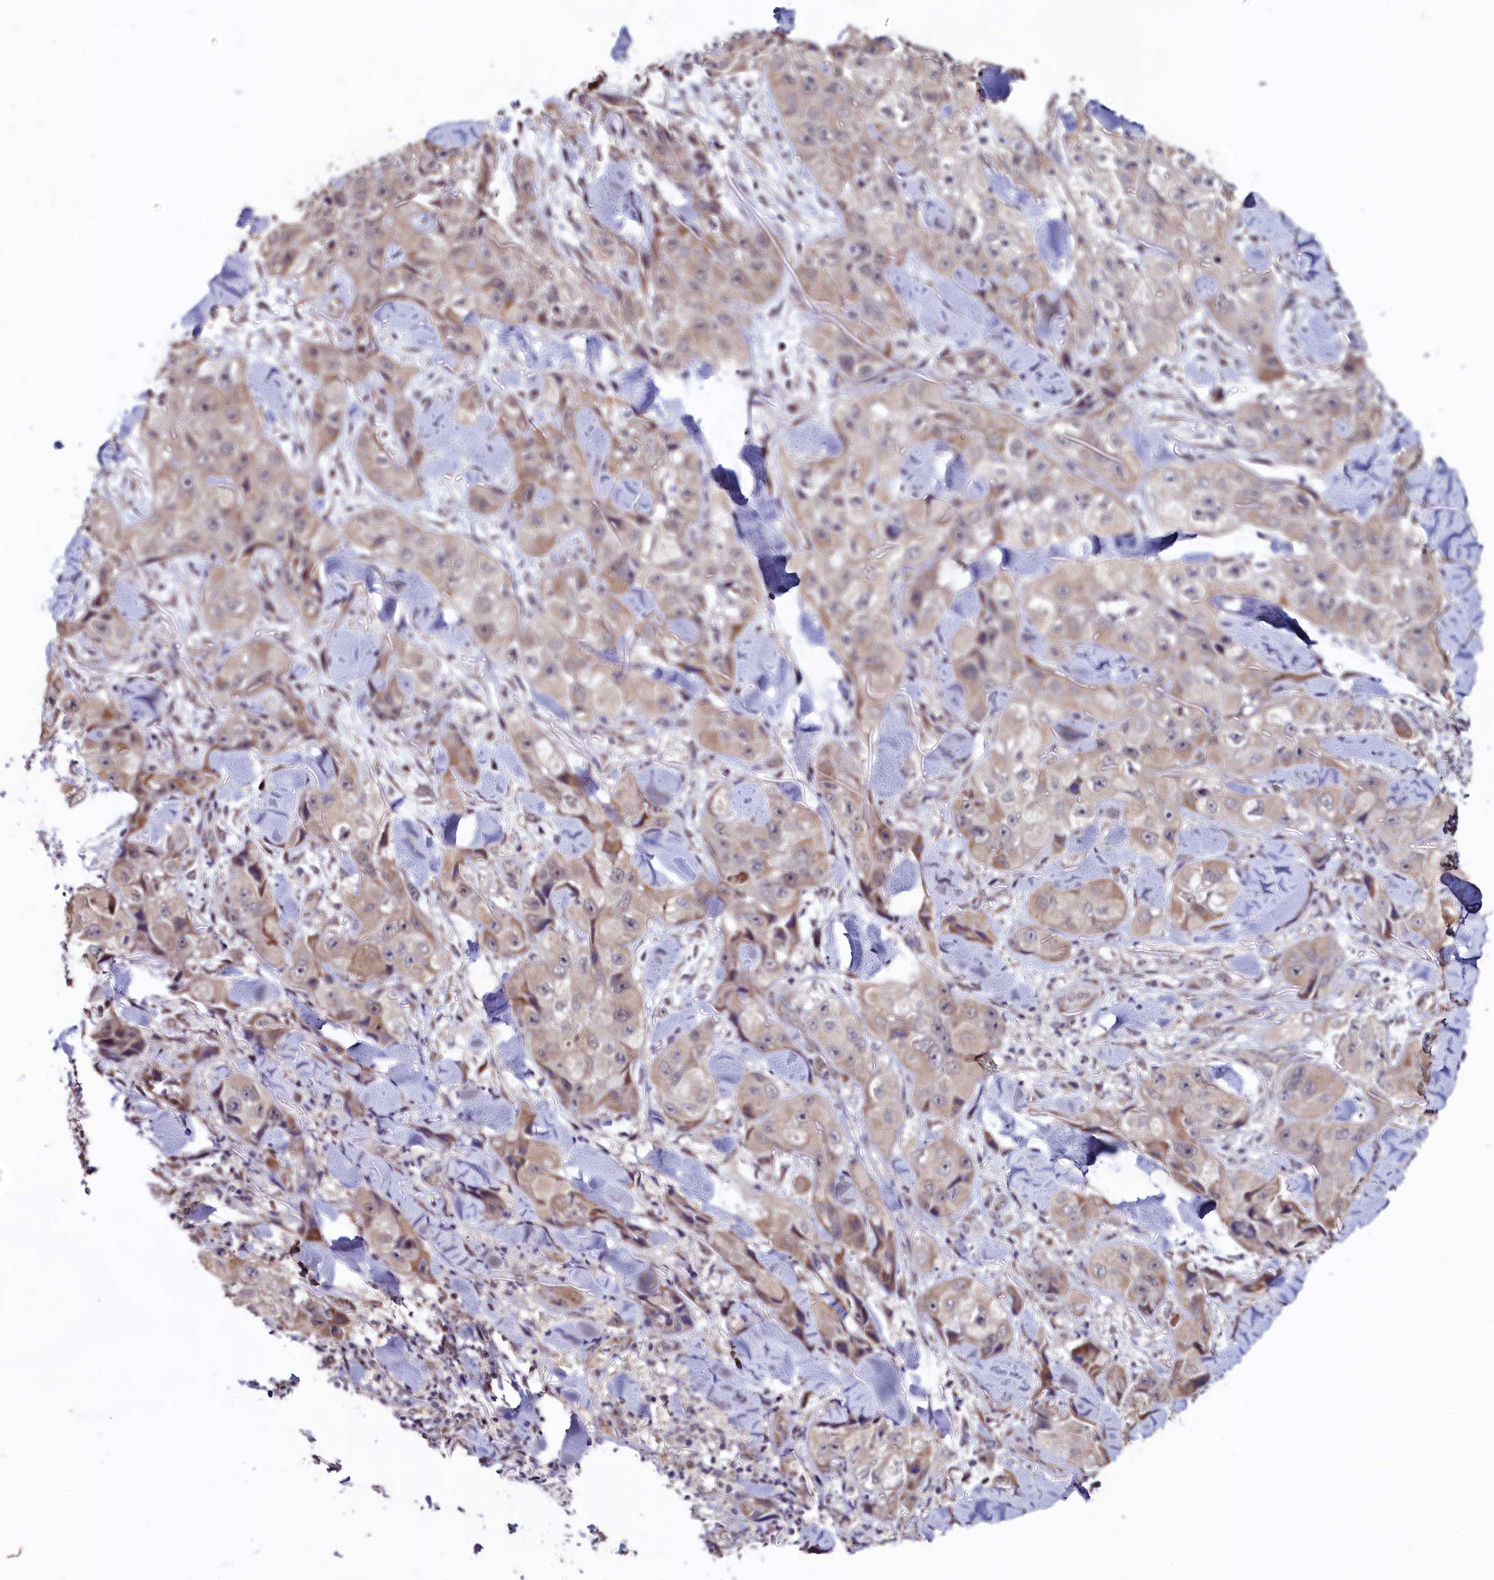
{"staining": {"intensity": "weak", "quantity": "25%-75%", "location": "cytoplasmic/membranous"}, "tissue": "skin cancer", "cell_type": "Tumor cells", "image_type": "cancer", "snomed": [{"axis": "morphology", "description": "Squamous cell carcinoma, NOS"}, {"axis": "topography", "description": "Skin"}, {"axis": "topography", "description": "Subcutis"}], "caption": "Brown immunohistochemical staining in human squamous cell carcinoma (skin) displays weak cytoplasmic/membranous staining in approximately 25%-75% of tumor cells.", "gene": "SEC24C", "patient": {"sex": "male", "age": 73}}